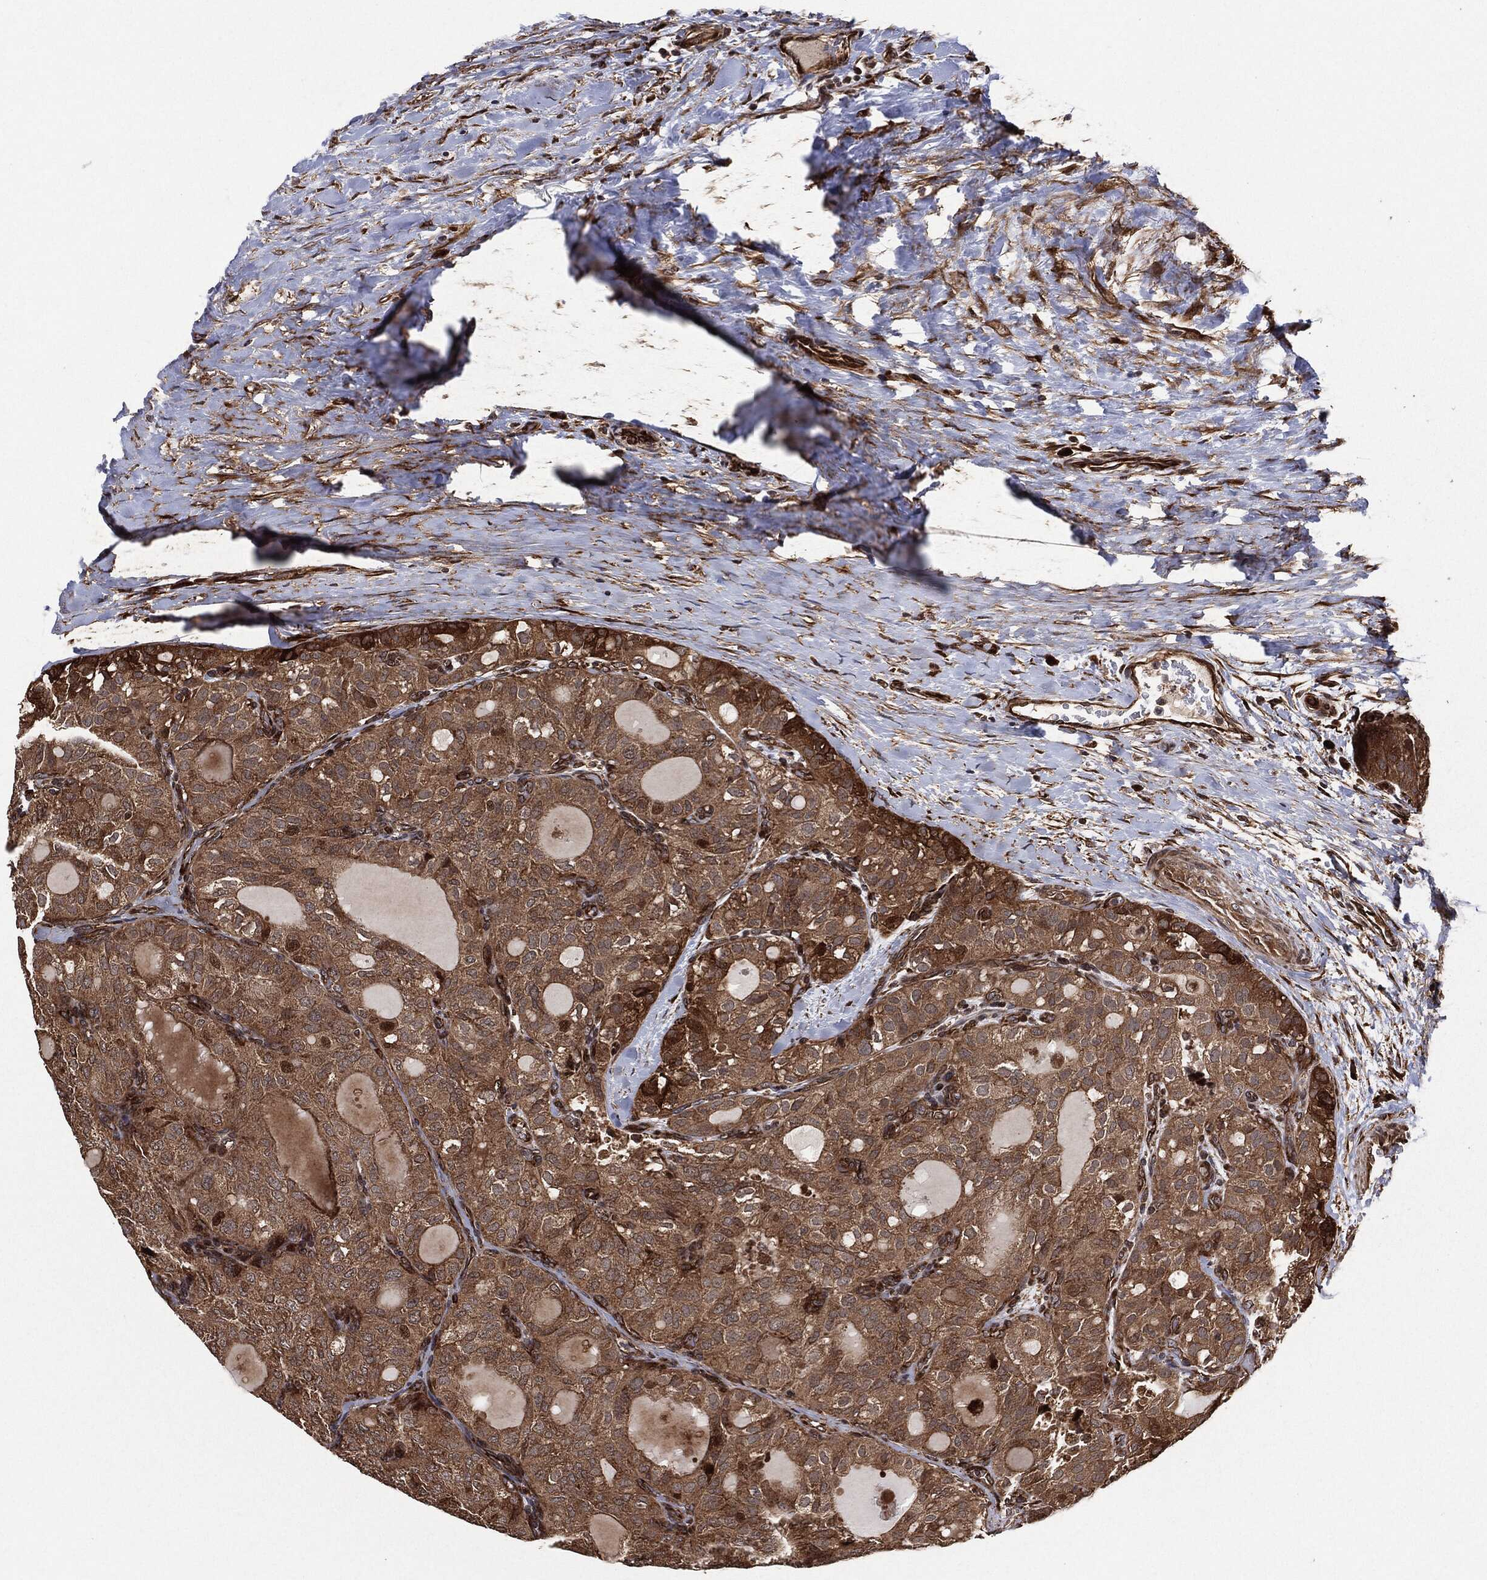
{"staining": {"intensity": "moderate", "quantity": "25%-75%", "location": "cytoplasmic/membranous"}, "tissue": "thyroid cancer", "cell_type": "Tumor cells", "image_type": "cancer", "snomed": [{"axis": "morphology", "description": "Follicular adenoma carcinoma, NOS"}, {"axis": "topography", "description": "Thyroid gland"}], "caption": "A photomicrograph of thyroid cancer (follicular adenoma carcinoma) stained for a protein demonstrates moderate cytoplasmic/membranous brown staining in tumor cells. The protein of interest is stained brown, and the nuclei are stained in blue (DAB (3,3'-diaminobenzidine) IHC with brightfield microscopy, high magnification).", "gene": "BCAR1", "patient": {"sex": "male", "age": 75}}